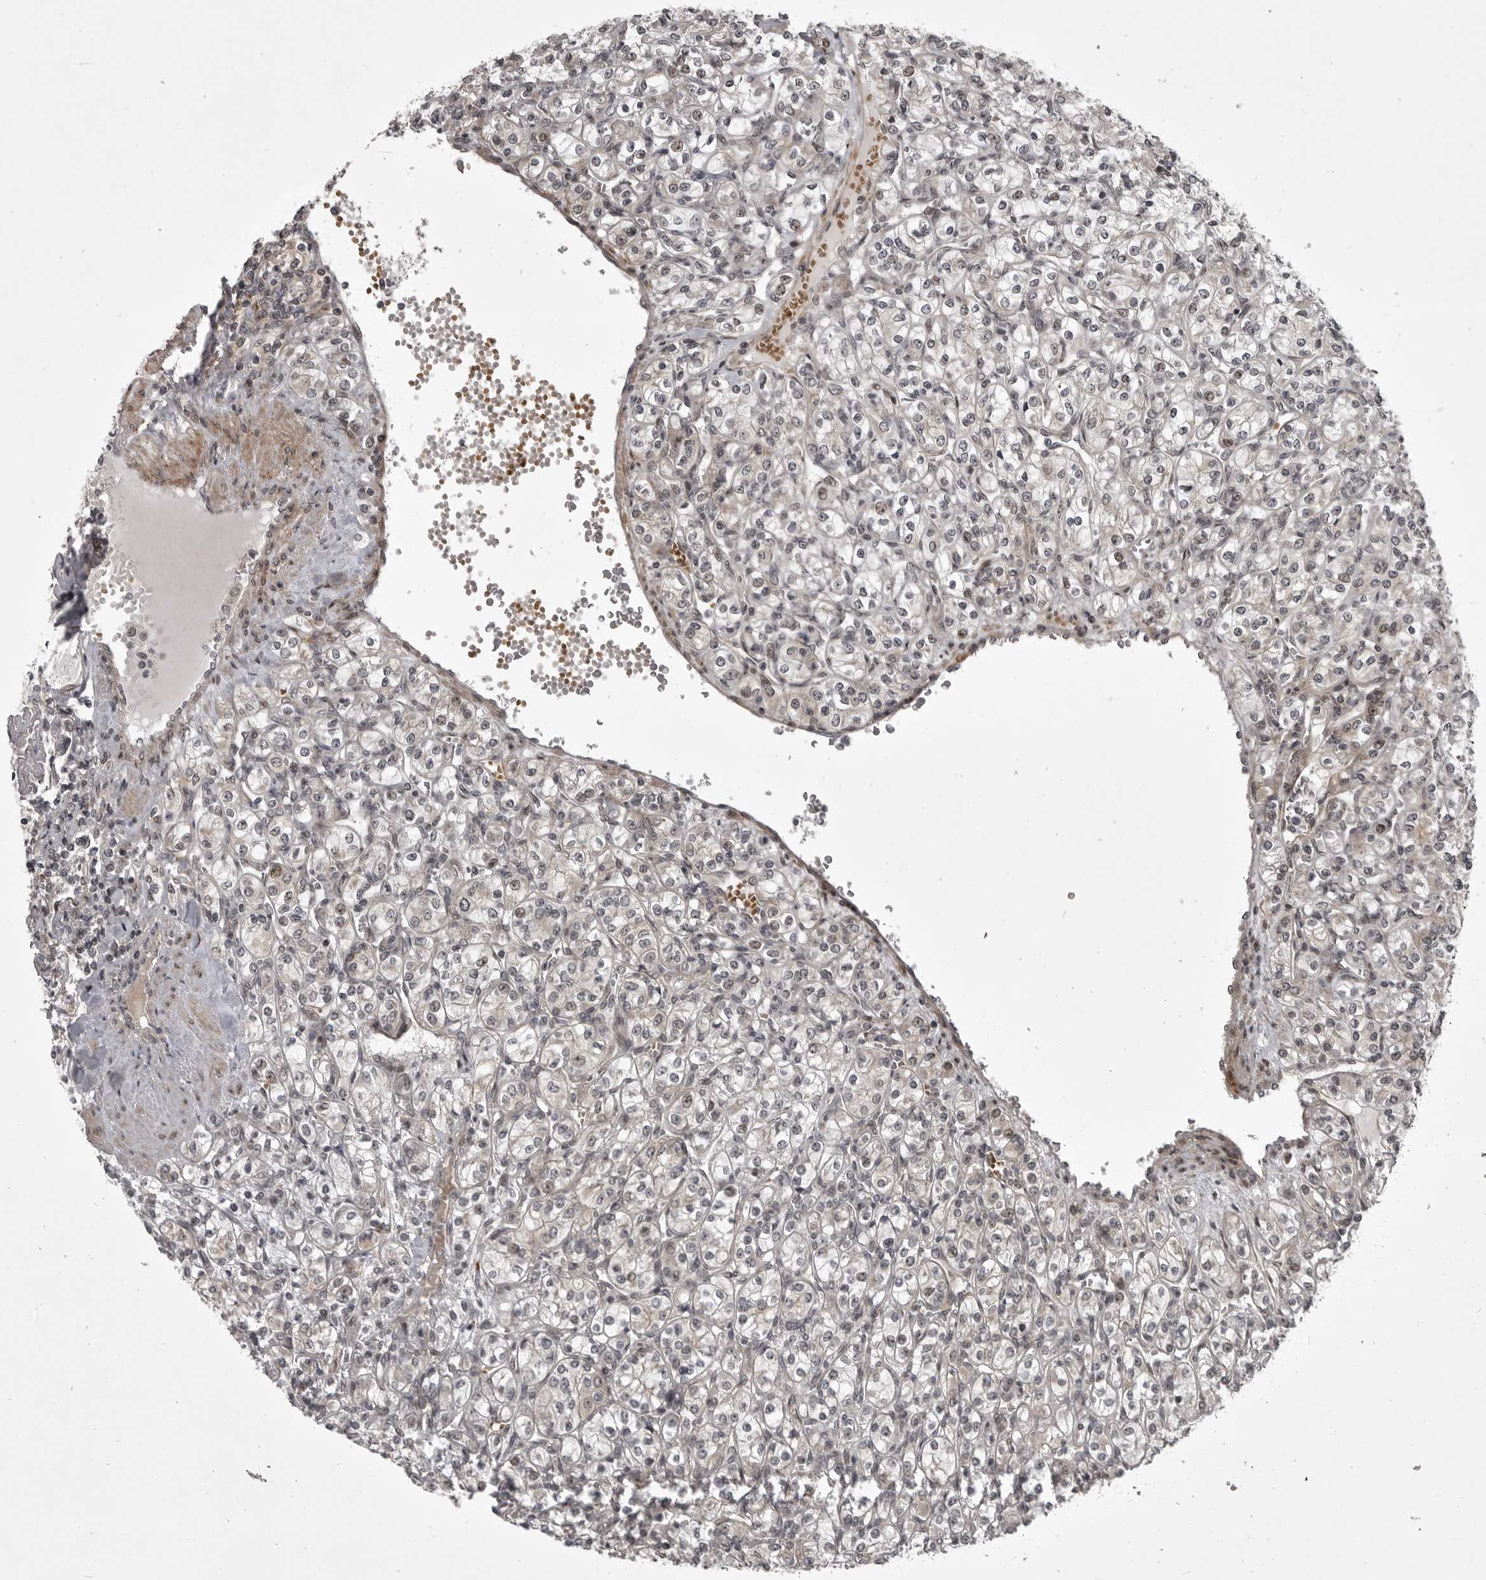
{"staining": {"intensity": "weak", "quantity": "<25%", "location": "nuclear"}, "tissue": "renal cancer", "cell_type": "Tumor cells", "image_type": "cancer", "snomed": [{"axis": "morphology", "description": "Adenocarcinoma, NOS"}, {"axis": "topography", "description": "Kidney"}], "caption": "A micrograph of renal cancer stained for a protein exhibits no brown staining in tumor cells. (Brightfield microscopy of DAB (3,3'-diaminobenzidine) IHC at high magnification).", "gene": "SNX16", "patient": {"sex": "male", "age": 77}}